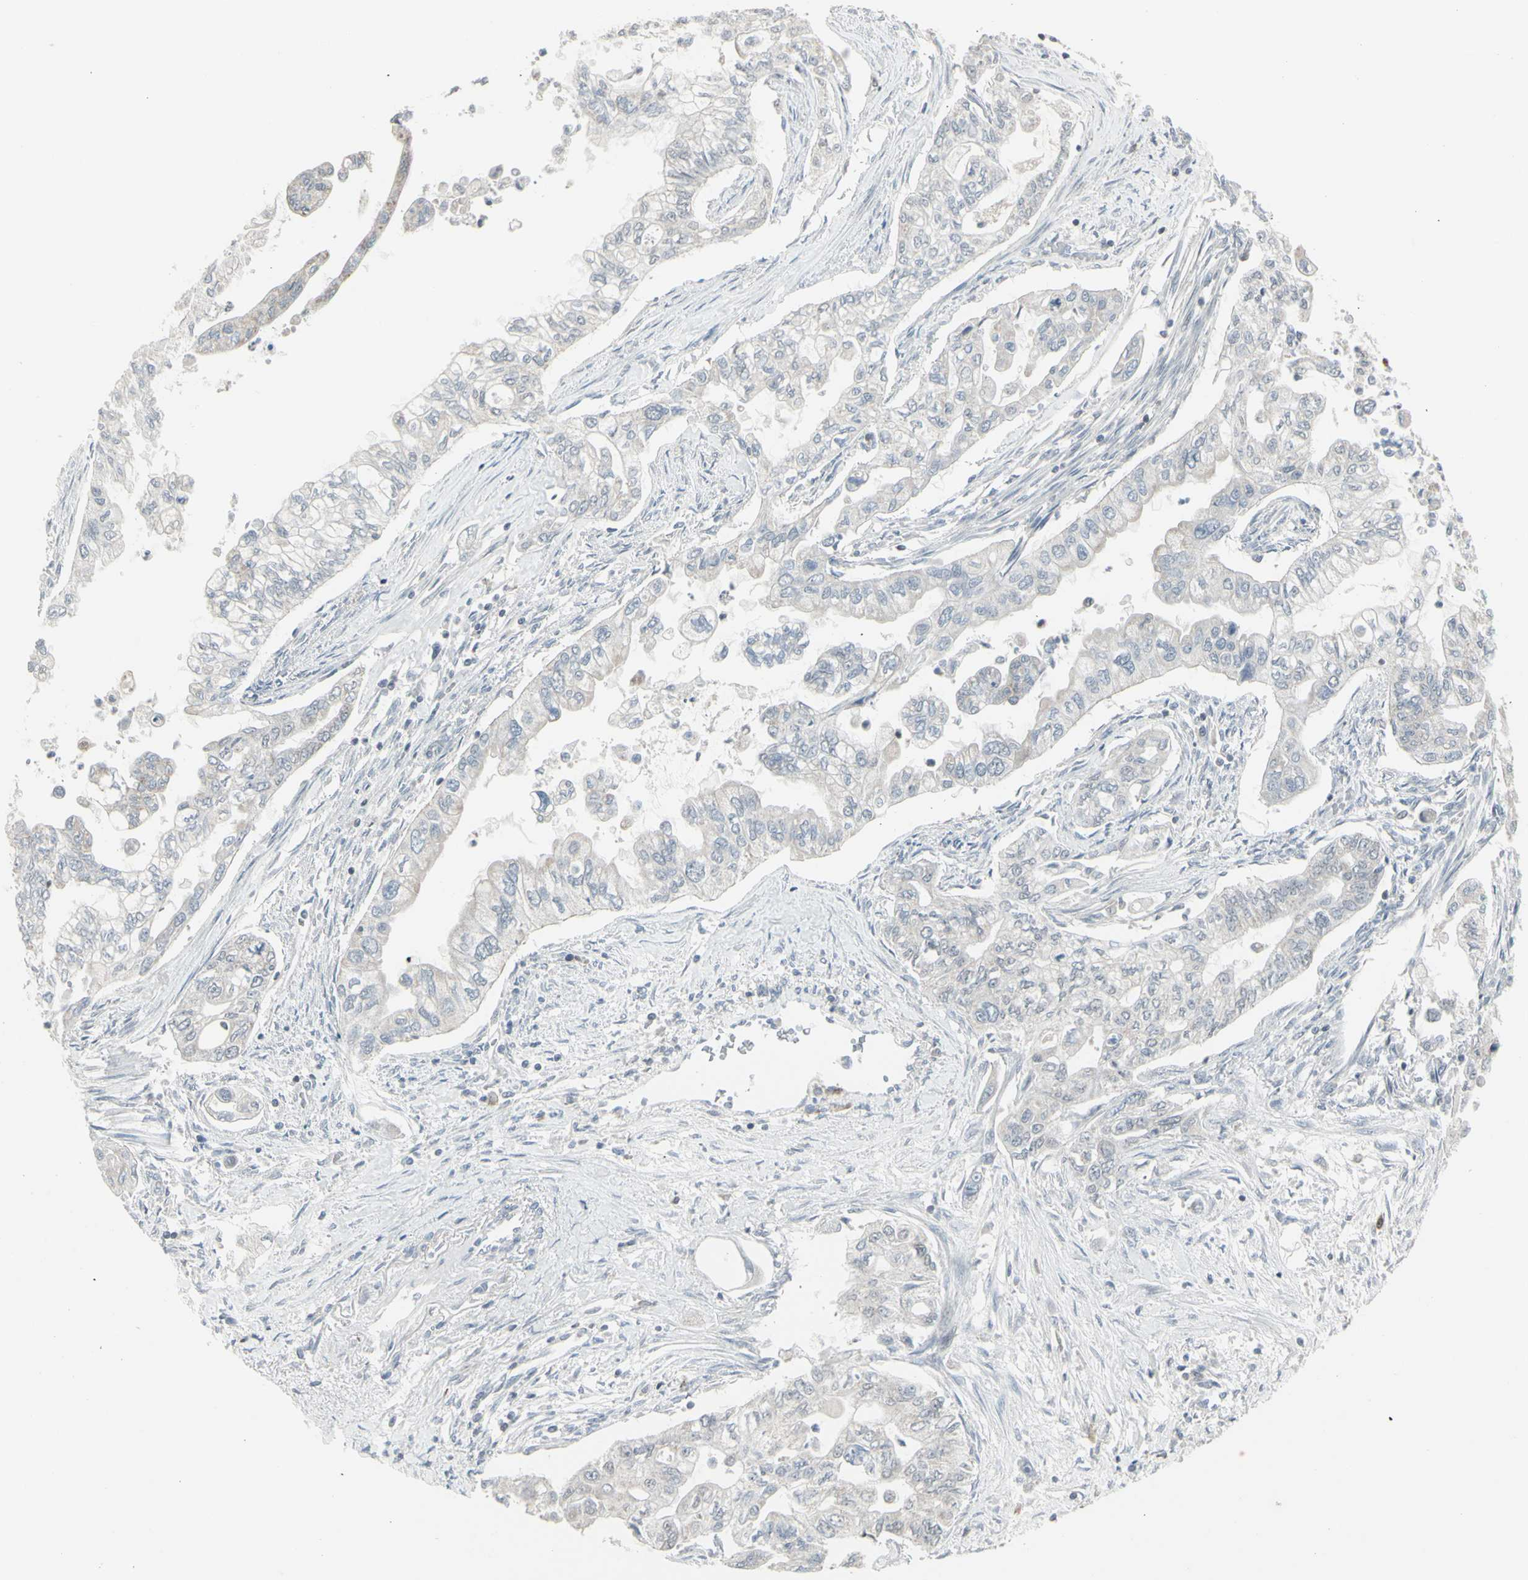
{"staining": {"intensity": "negative", "quantity": "none", "location": "none"}, "tissue": "pancreatic cancer", "cell_type": "Tumor cells", "image_type": "cancer", "snomed": [{"axis": "morphology", "description": "Normal tissue, NOS"}, {"axis": "topography", "description": "Pancreas"}], "caption": "IHC photomicrograph of neoplastic tissue: pancreatic cancer stained with DAB reveals no significant protein expression in tumor cells.", "gene": "SAMSN1", "patient": {"sex": "male", "age": 42}}